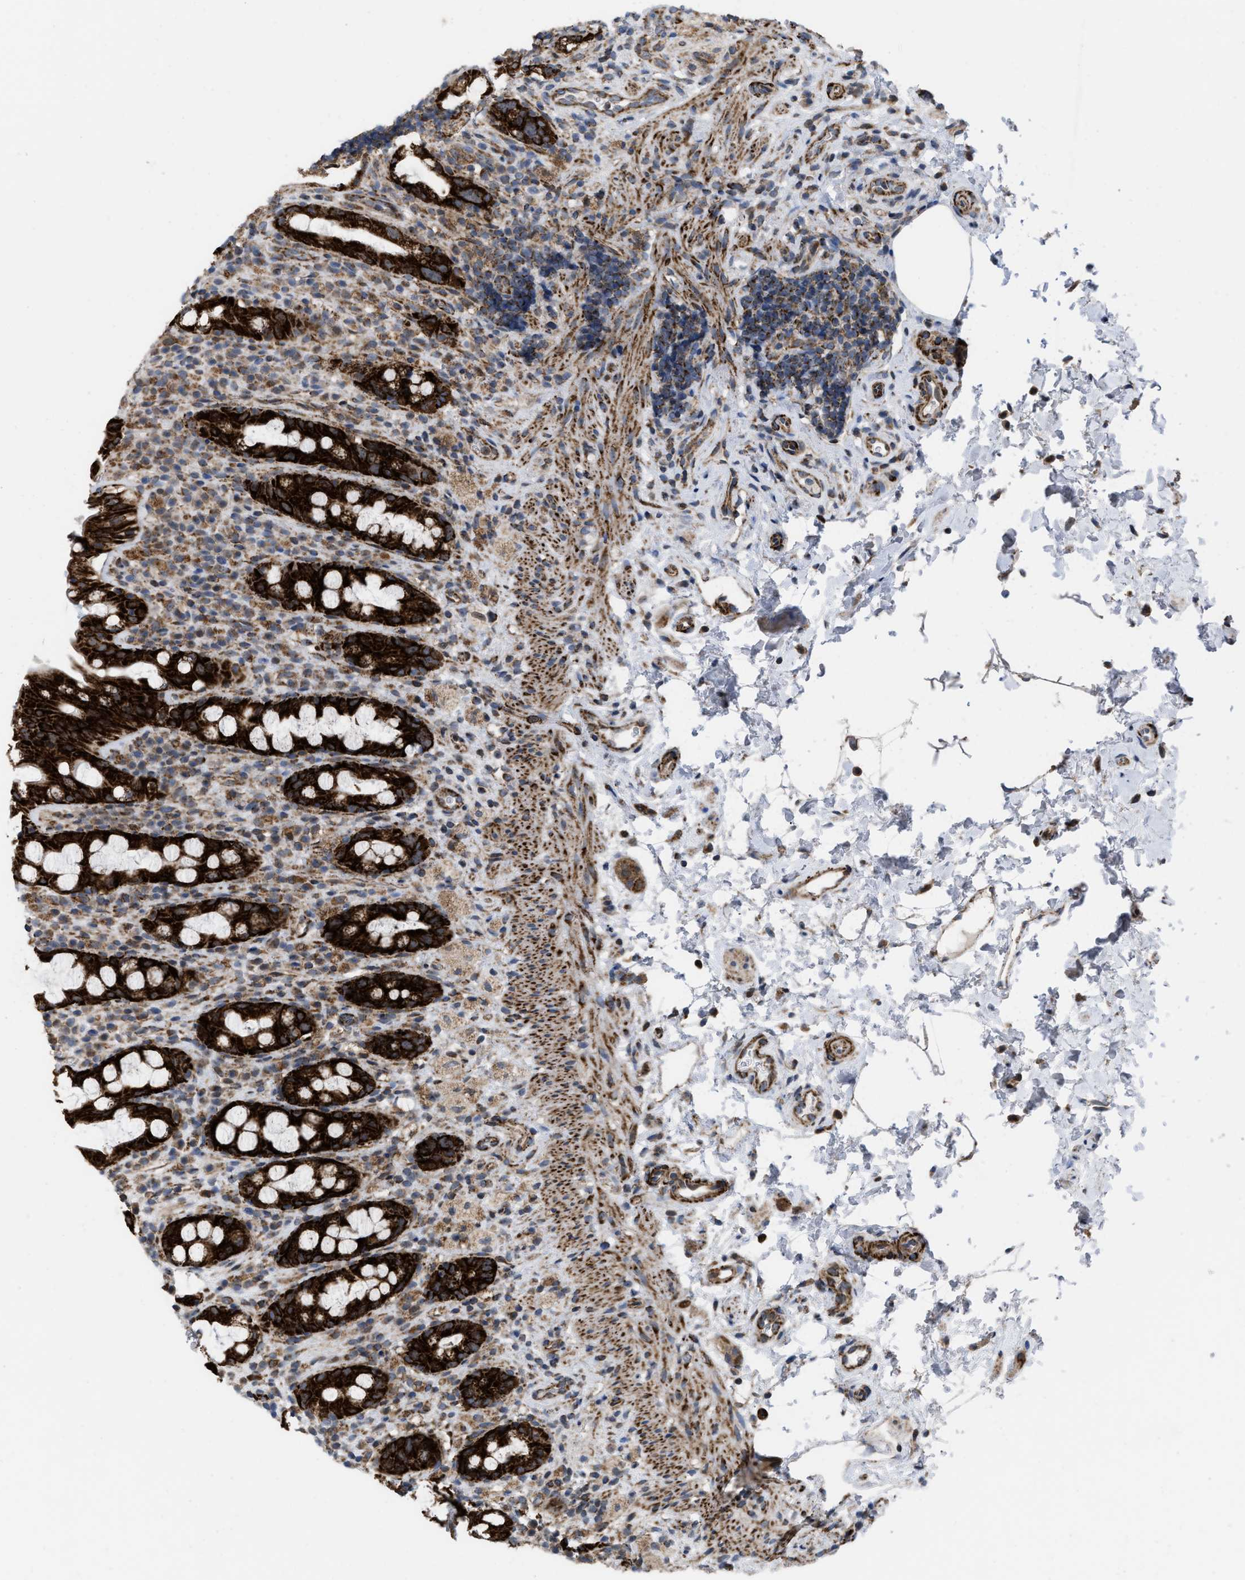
{"staining": {"intensity": "strong", "quantity": ">75%", "location": "cytoplasmic/membranous"}, "tissue": "rectum", "cell_type": "Glandular cells", "image_type": "normal", "snomed": [{"axis": "morphology", "description": "Normal tissue, NOS"}, {"axis": "topography", "description": "Rectum"}], "caption": "Glandular cells demonstrate high levels of strong cytoplasmic/membranous staining in approximately >75% of cells in unremarkable human rectum.", "gene": "AKAP1", "patient": {"sex": "male", "age": 44}}